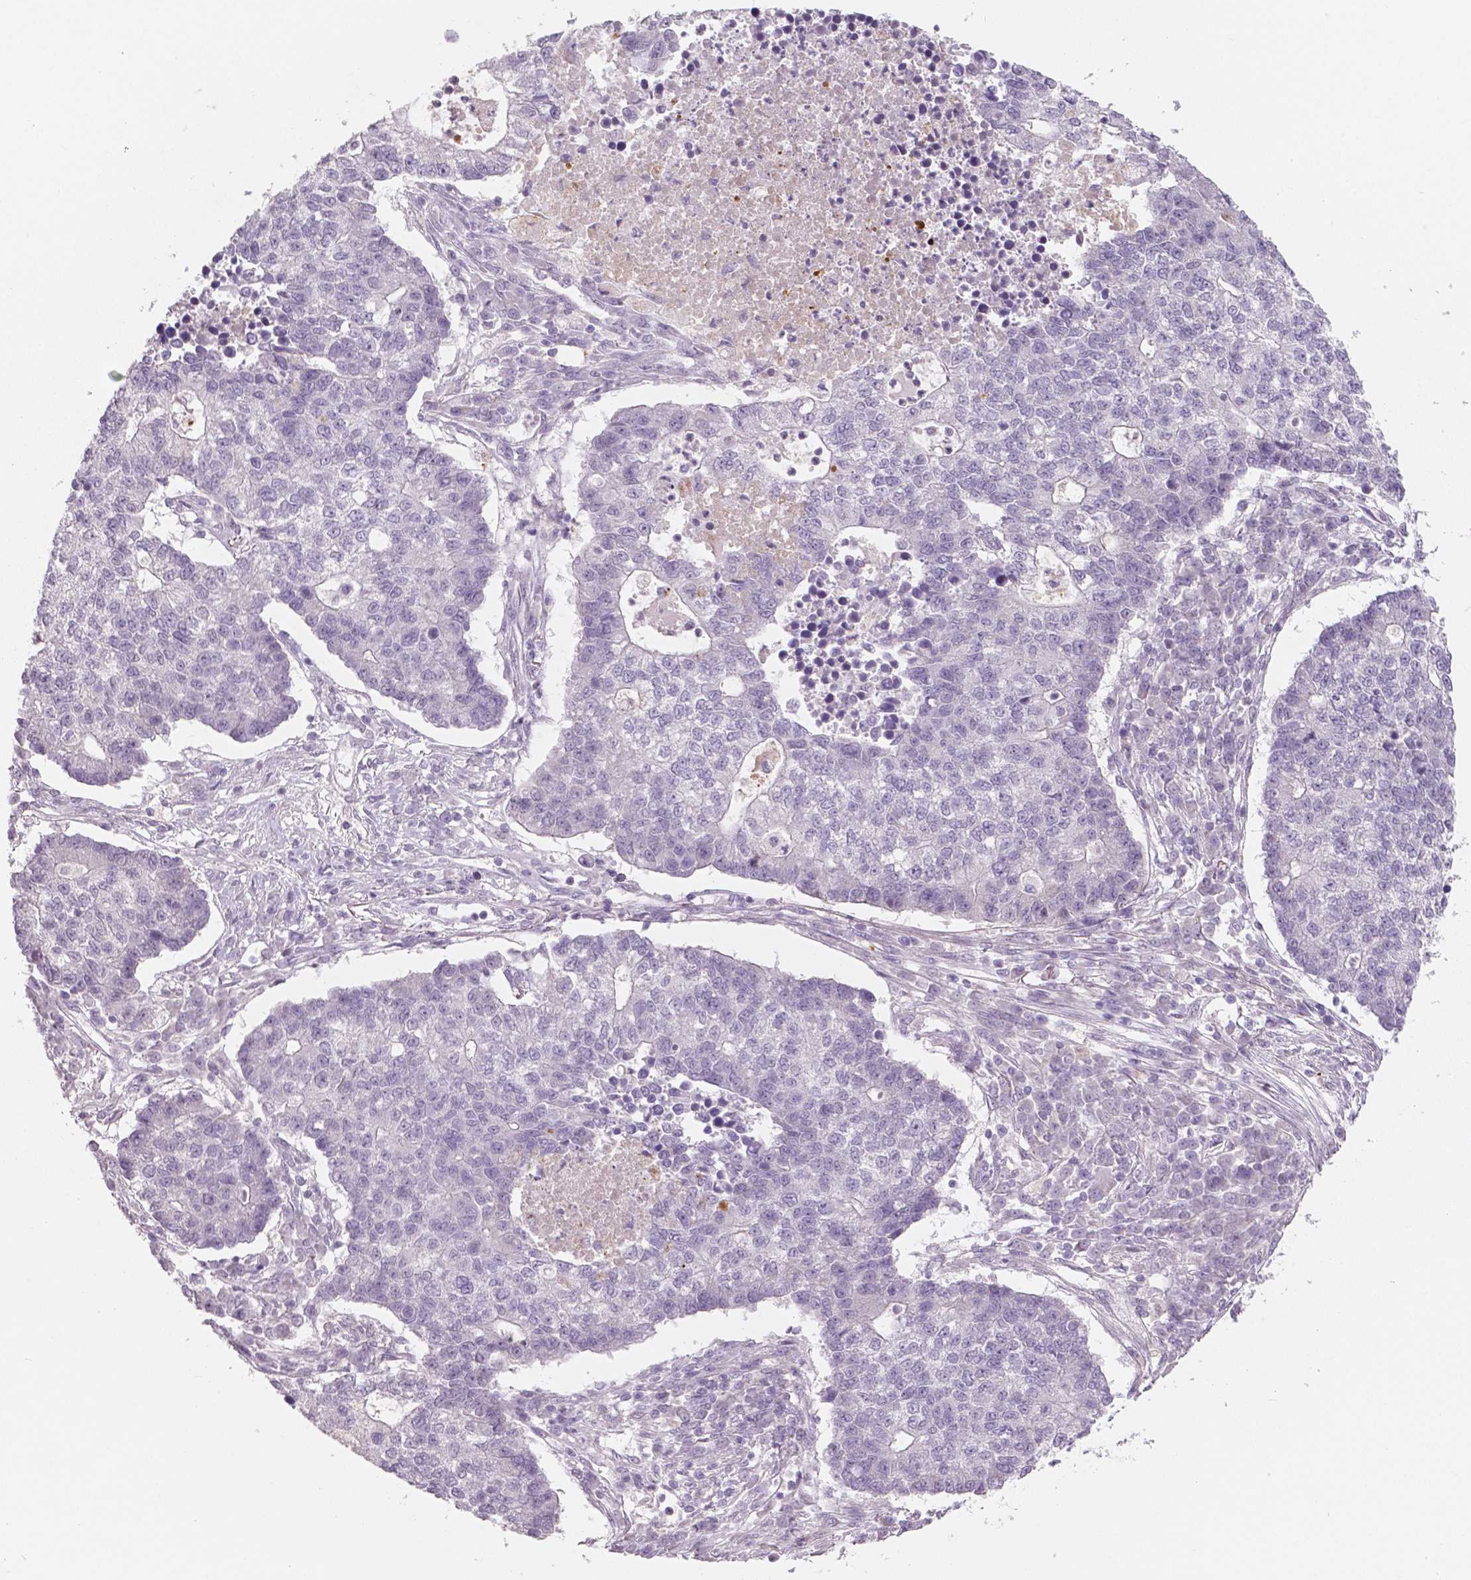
{"staining": {"intensity": "negative", "quantity": "none", "location": "none"}, "tissue": "lung cancer", "cell_type": "Tumor cells", "image_type": "cancer", "snomed": [{"axis": "morphology", "description": "Adenocarcinoma, NOS"}, {"axis": "topography", "description": "Lung"}], "caption": "Immunohistochemical staining of lung cancer (adenocarcinoma) exhibits no significant staining in tumor cells.", "gene": "APOA4", "patient": {"sex": "male", "age": 57}}